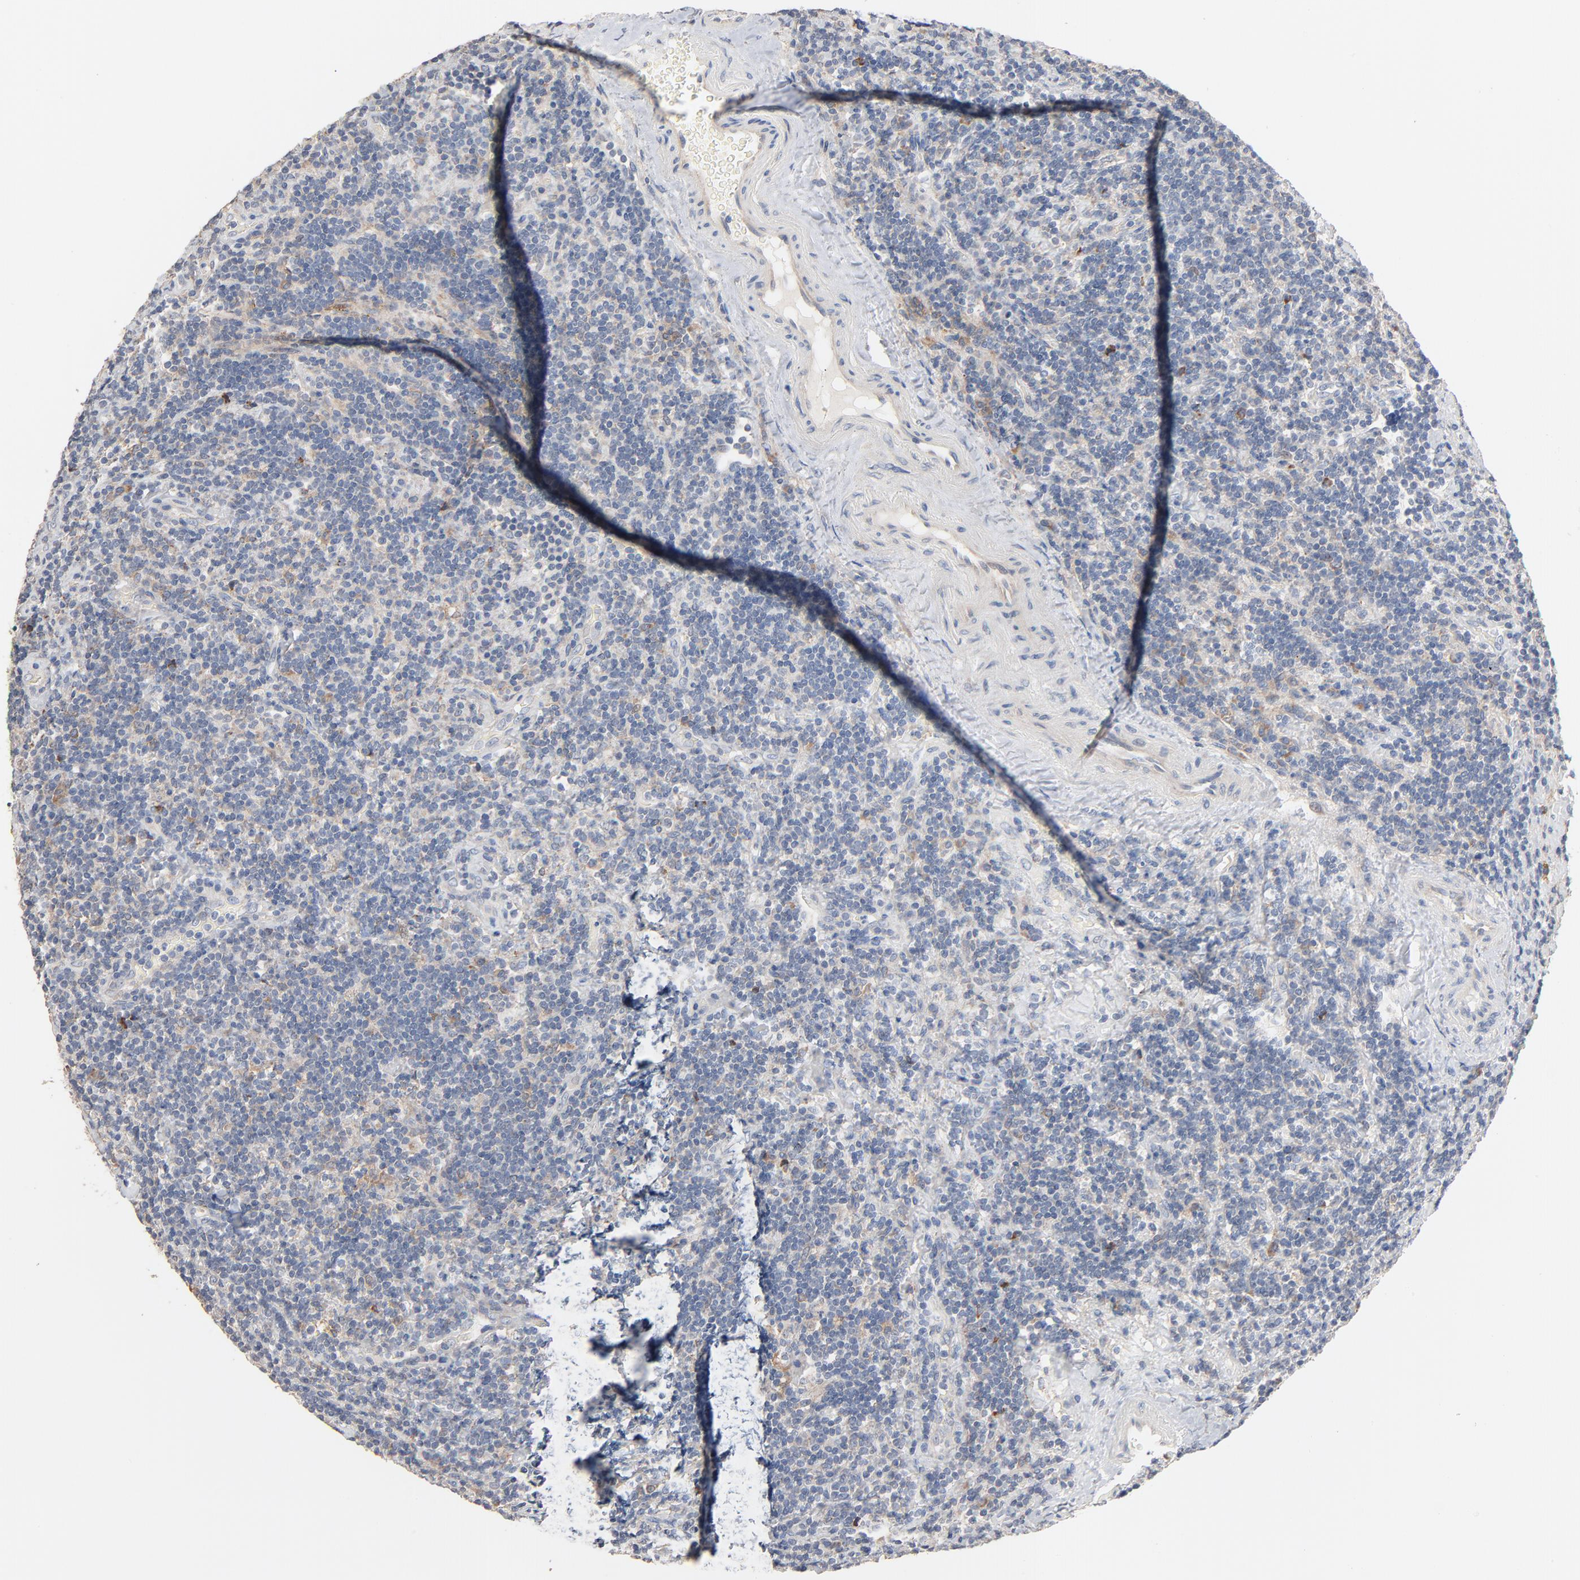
{"staining": {"intensity": "weak", "quantity": "<25%", "location": "cytoplasmic/membranous"}, "tissue": "lymphoma", "cell_type": "Tumor cells", "image_type": "cancer", "snomed": [{"axis": "morphology", "description": "Malignant lymphoma, non-Hodgkin's type, Low grade"}, {"axis": "topography", "description": "Lymph node"}], "caption": "Lymphoma stained for a protein using IHC displays no staining tumor cells.", "gene": "ZDHHC8", "patient": {"sex": "male", "age": 70}}